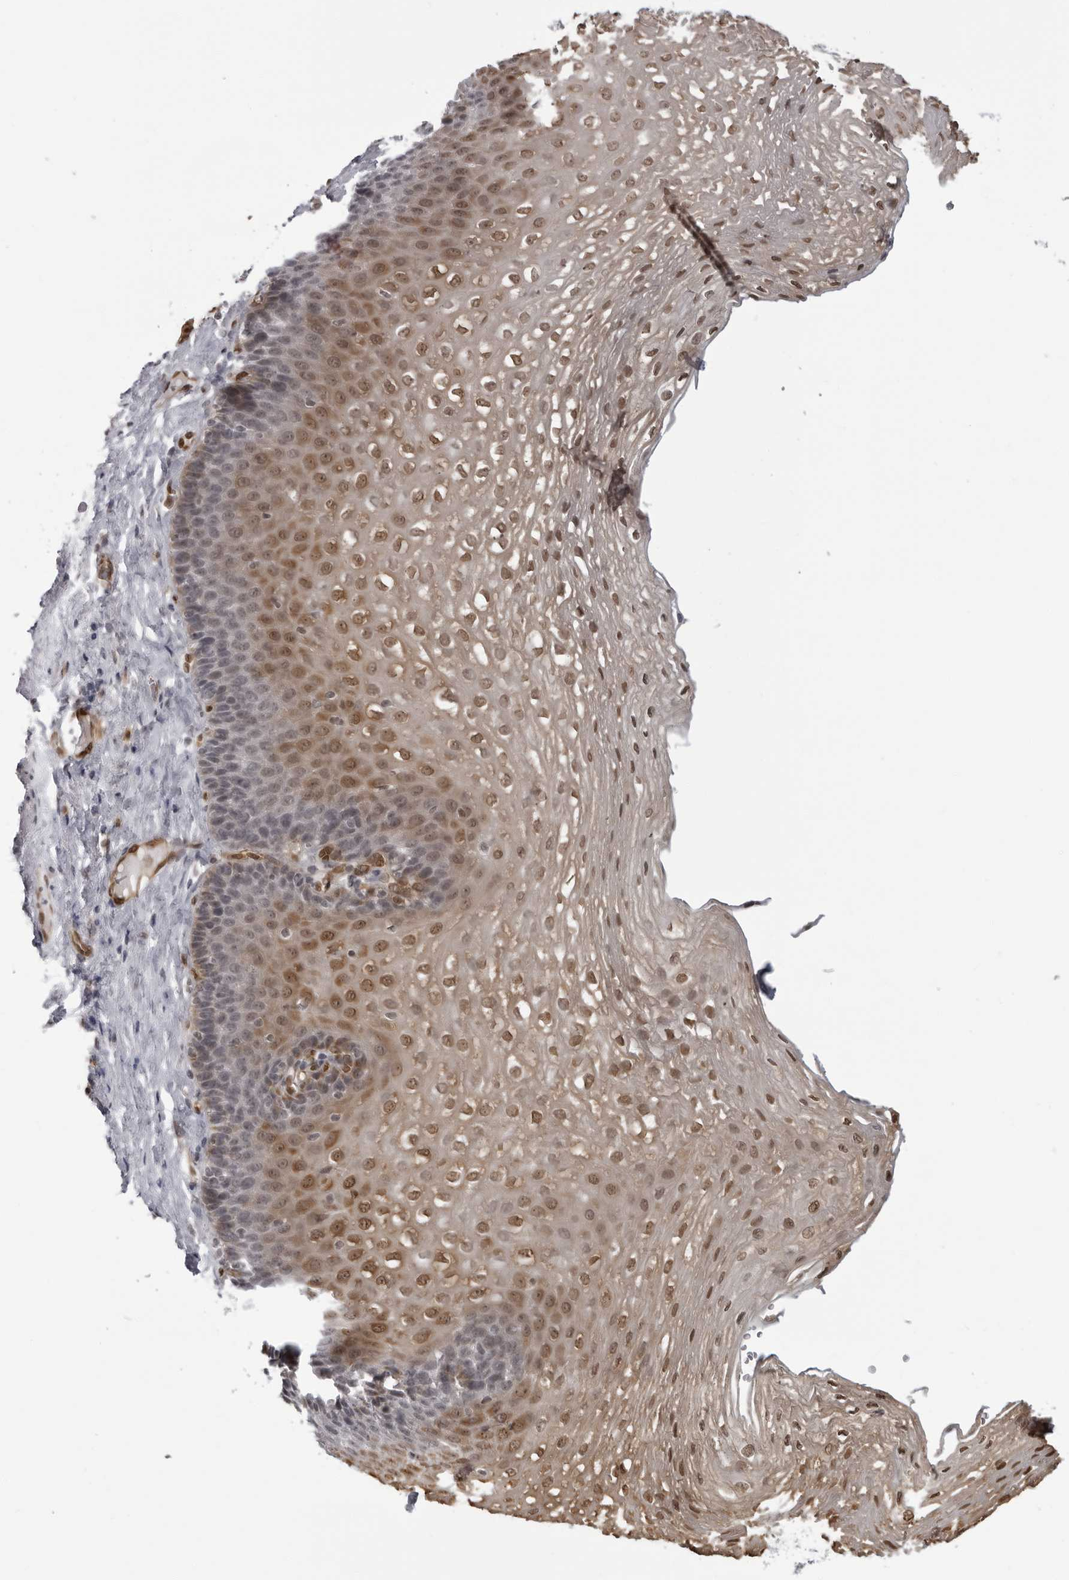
{"staining": {"intensity": "moderate", "quantity": "25%-75%", "location": "cytoplasmic/membranous,nuclear"}, "tissue": "esophagus", "cell_type": "Squamous epithelial cells", "image_type": "normal", "snomed": [{"axis": "morphology", "description": "Normal tissue, NOS"}, {"axis": "topography", "description": "Esophagus"}], "caption": "Protein staining of normal esophagus reveals moderate cytoplasmic/membranous,nuclear positivity in about 25%-75% of squamous epithelial cells.", "gene": "MAPK12", "patient": {"sex": "female", "age": 66}}